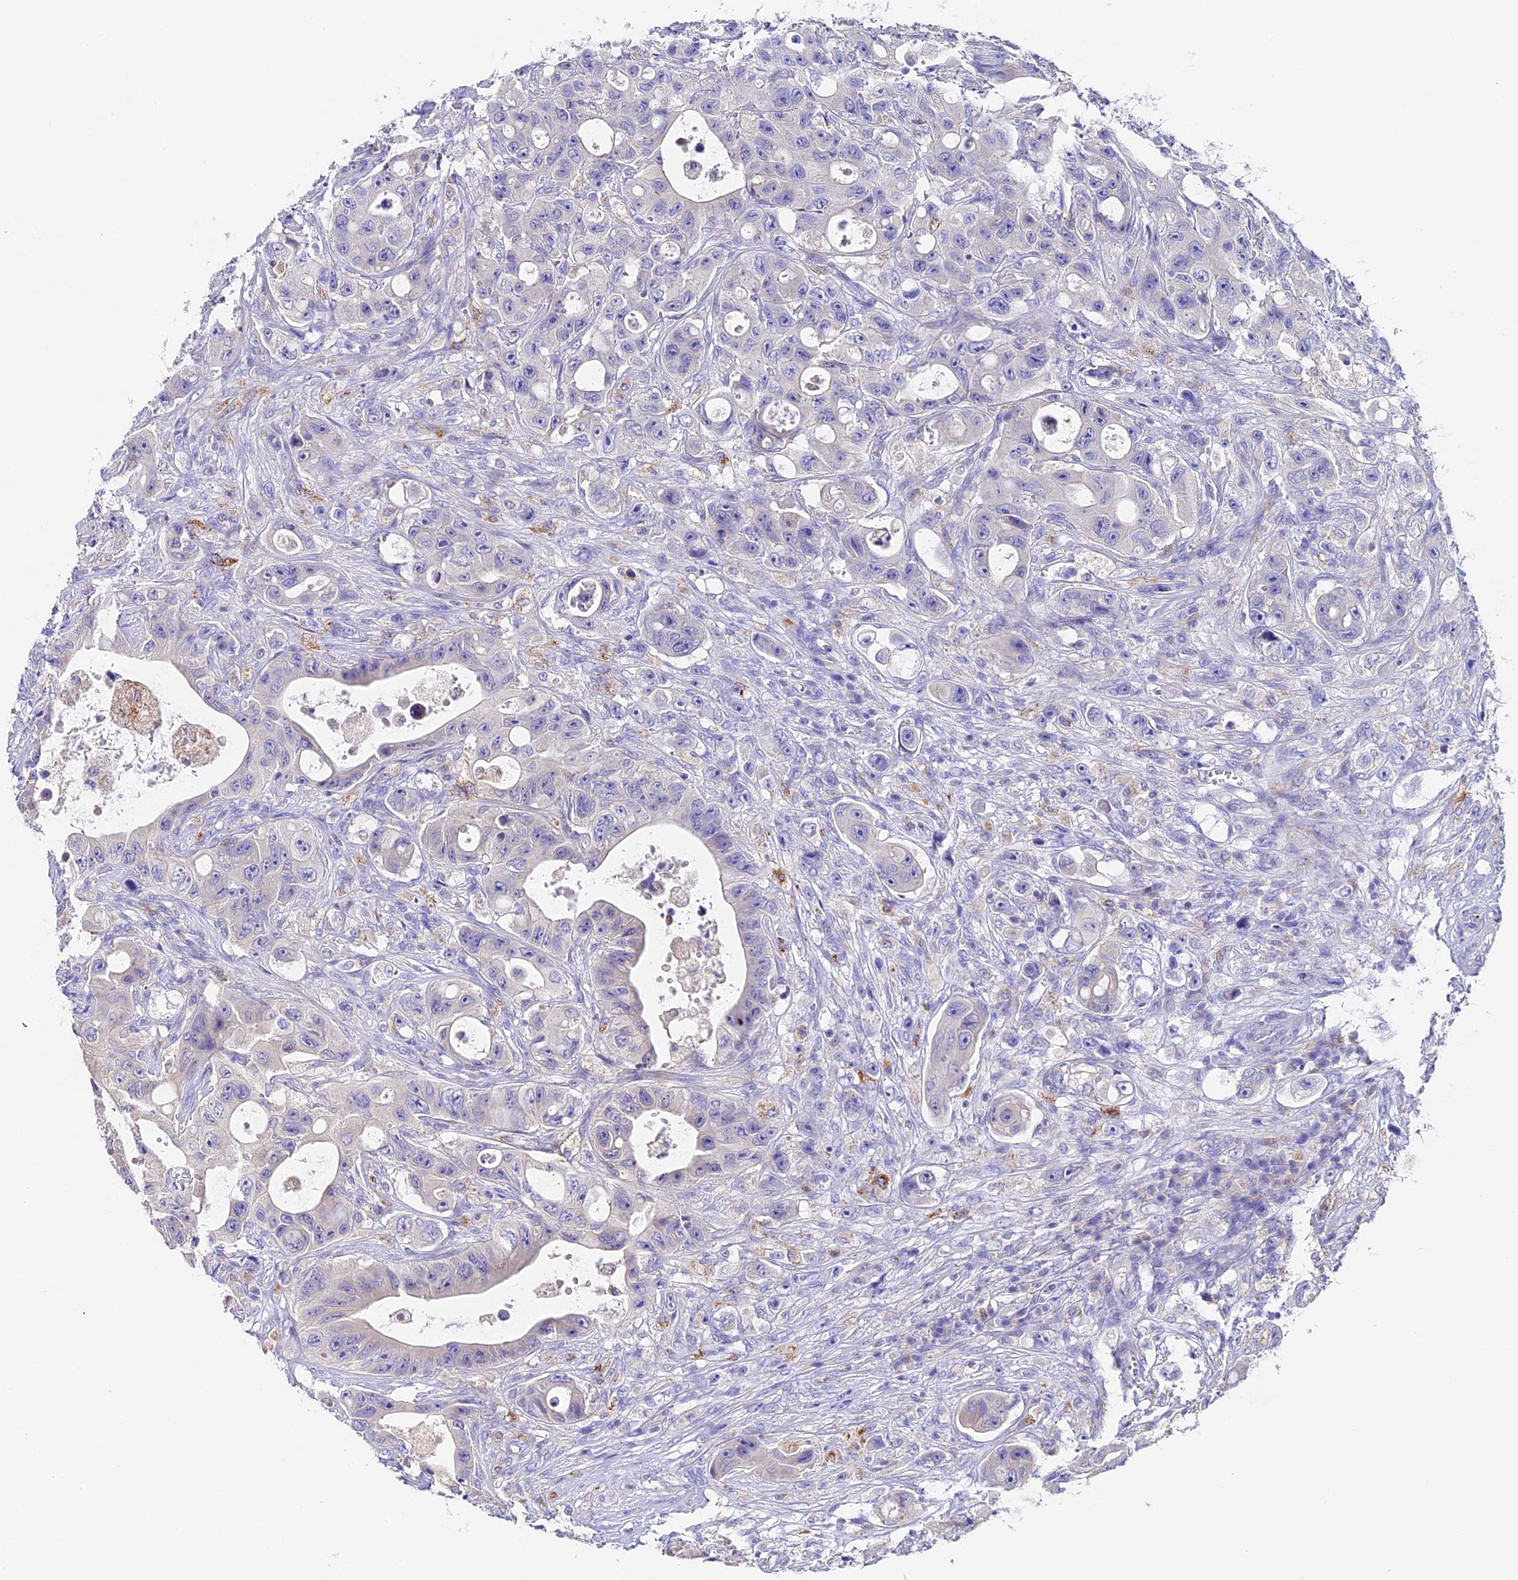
{"staining": {"intensity": "negative", "quantity": "none", "location": "none"}, "tissue": "colorectal cancer", "cell_type": "Tumor cells", "image_type": "cancer", "snomed": [{"axis": "morphology", "description": "Adenocarcinoma, NOS"}, {"axis": "topography", "description": "Colon"}], "caption": "This is a histopathology image of IHC staining of colorectal adenocarcinoma, which shows no expression in tumor cells. (Immunohistochemistry, brightfield microscopy, high magnification).", "gene": "LYPD6", "patient": {"sex": "female", "age": 46}}